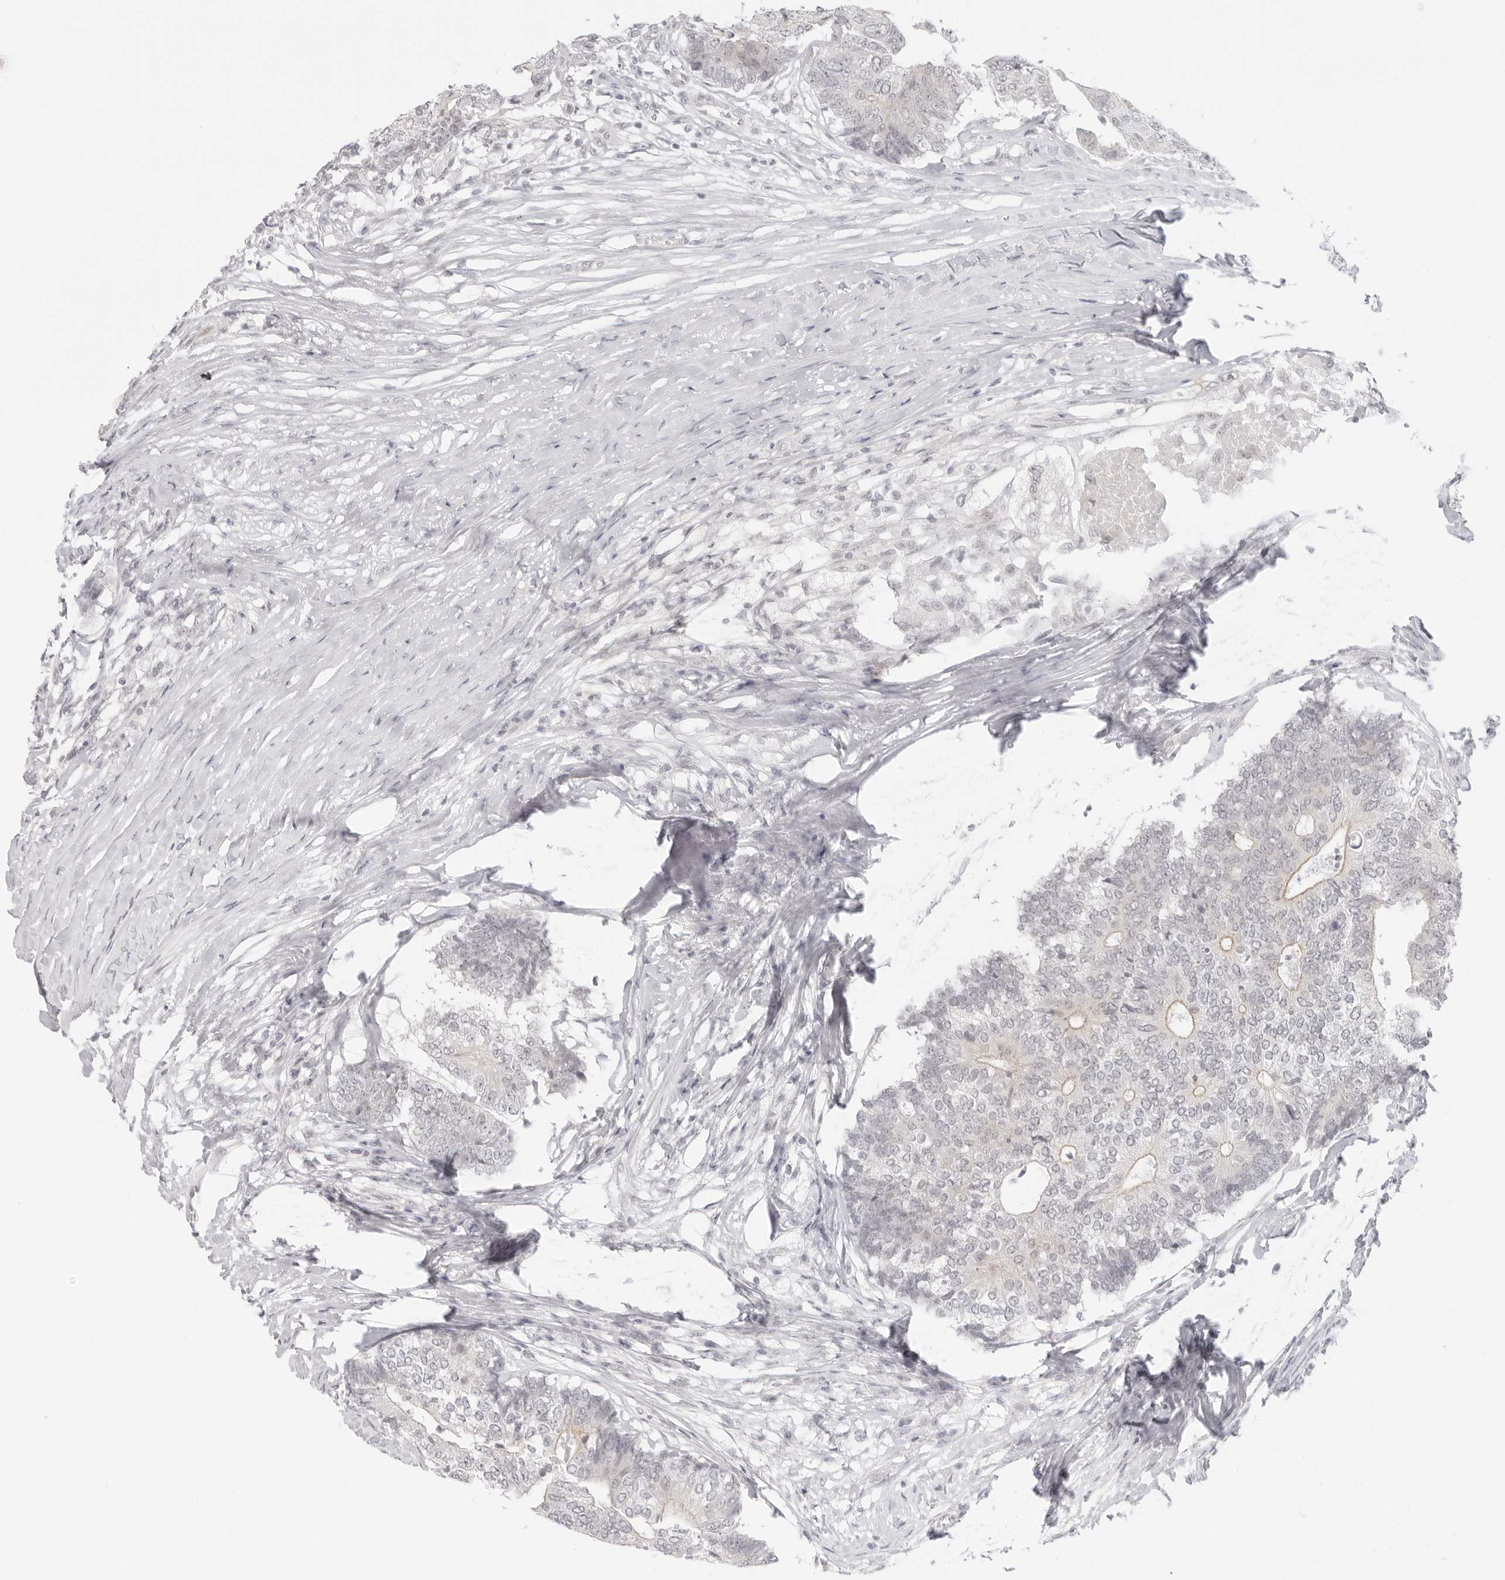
{"staining": {"intensity": "weak", "quantity": "<25%", "location": "cytoplasmic/membranous"}, "tissue": "colorectal cancer", "cell_type": "Tumor cells", "image_type": "cancer", "snomed": [{"axis": "morphology", "description": "Adenocarcinoma, NOS"}, {"axis": "topography", "description": "Colon"}], "caption": "This is an IHC micrograph of human colorectal adenocarcinoma. There is no expression in tumor cells.", "gene": "MED18", "patient": {"sex": "female", "age": 67}}